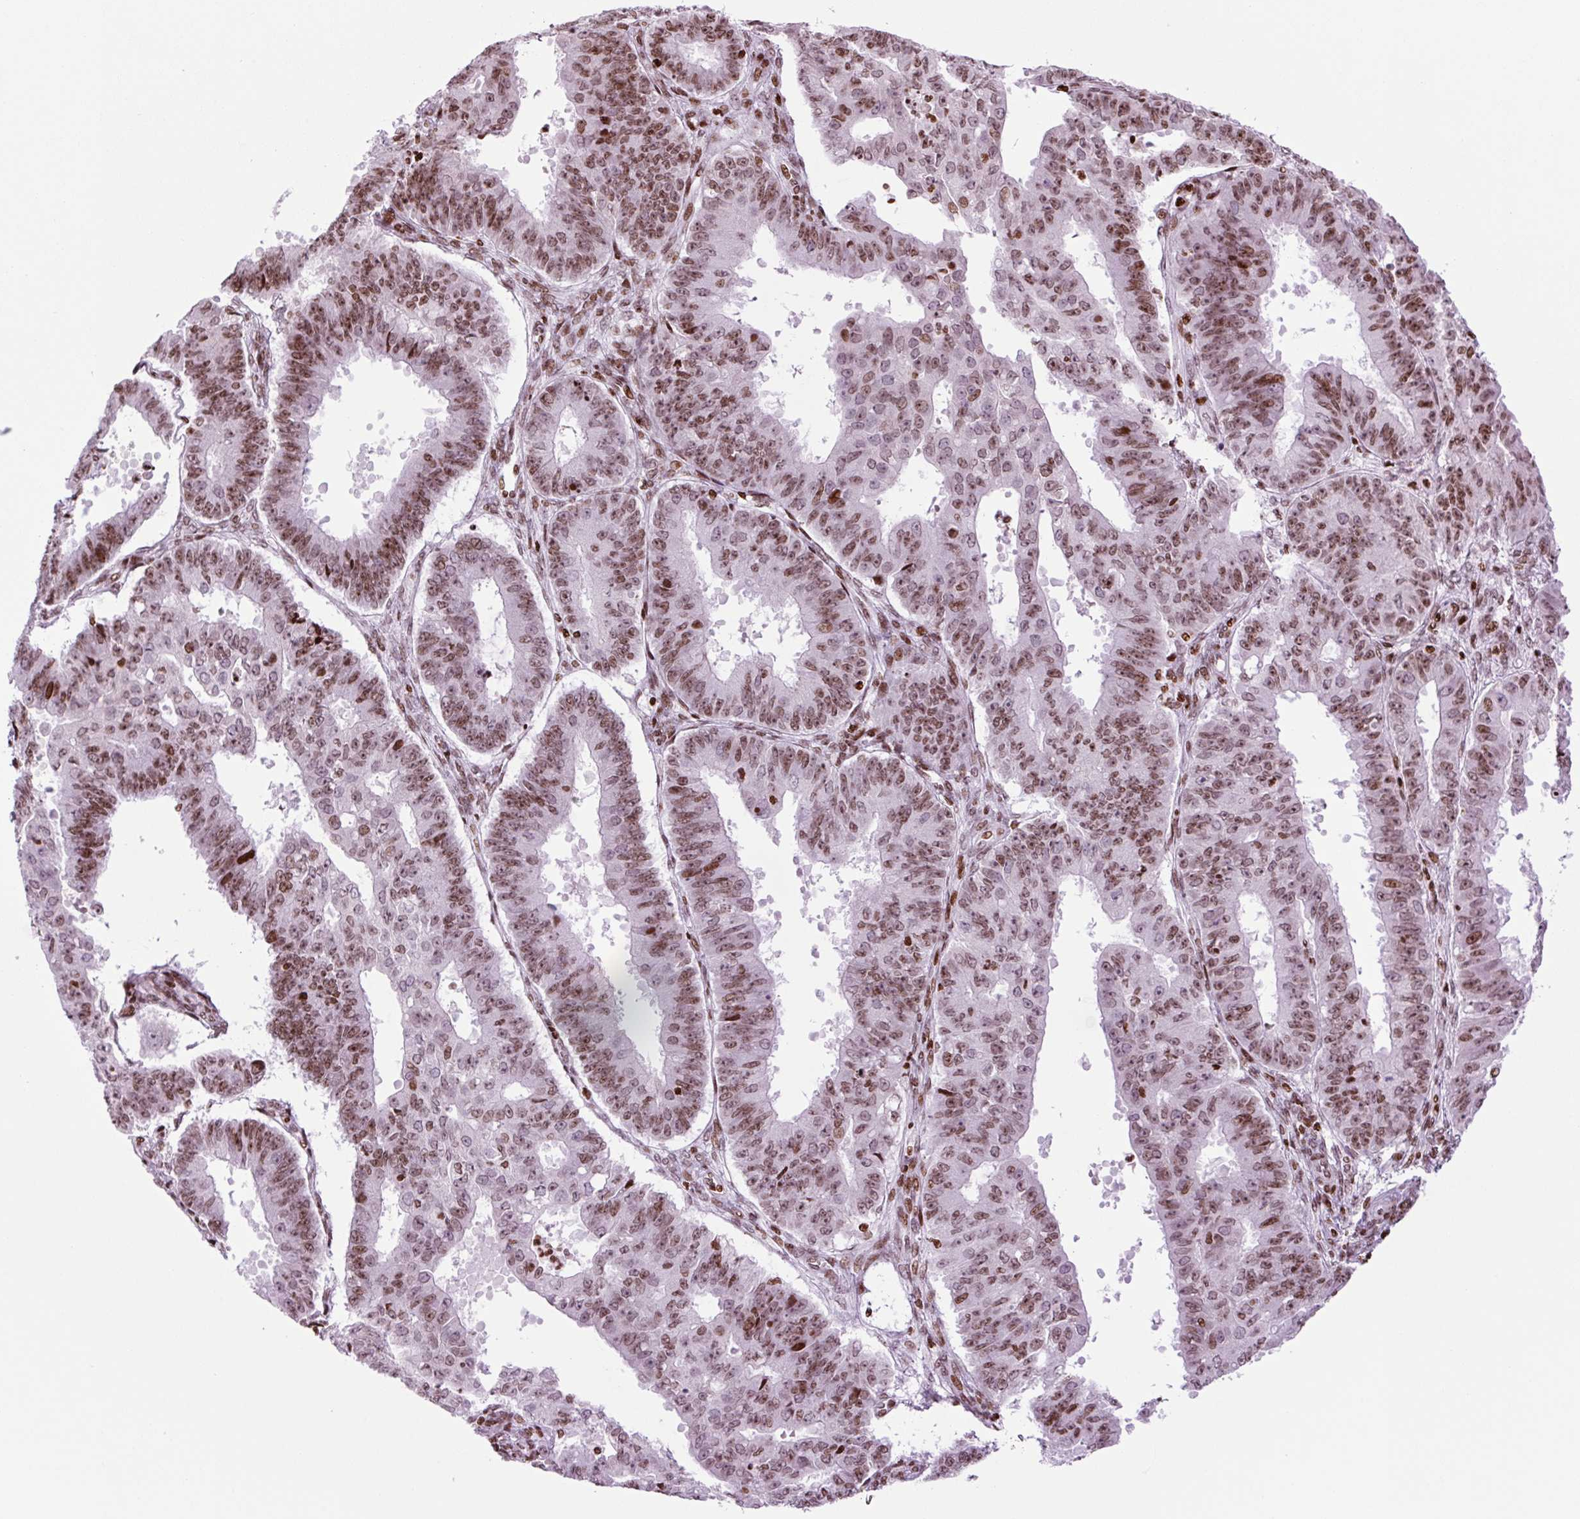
{"staining": {"intensity": "moderate", "quantity": ">75%", "location": "nuclear"}, "tissue": "ovarian cancer", "cell_type": "Tumor cells", "image_type": "cancer", "snomed": [{"axis": "morphology", "description": "Carcinoma, endometroid"}, {"axis": "topography", "description": "Appendix"}, {"axis": "topography", "description": "Ovary"}], "caption": "The photomicrograph reveals a brown stain indicating the presence of a protein in the nuclear of tumor cells in endometroid carcinoma (ovarian). (DAB = brown stain, brightfield microscopy at high magnification).", "gene": "H1-3", "patient": {"sex": "female", "age": 42}}